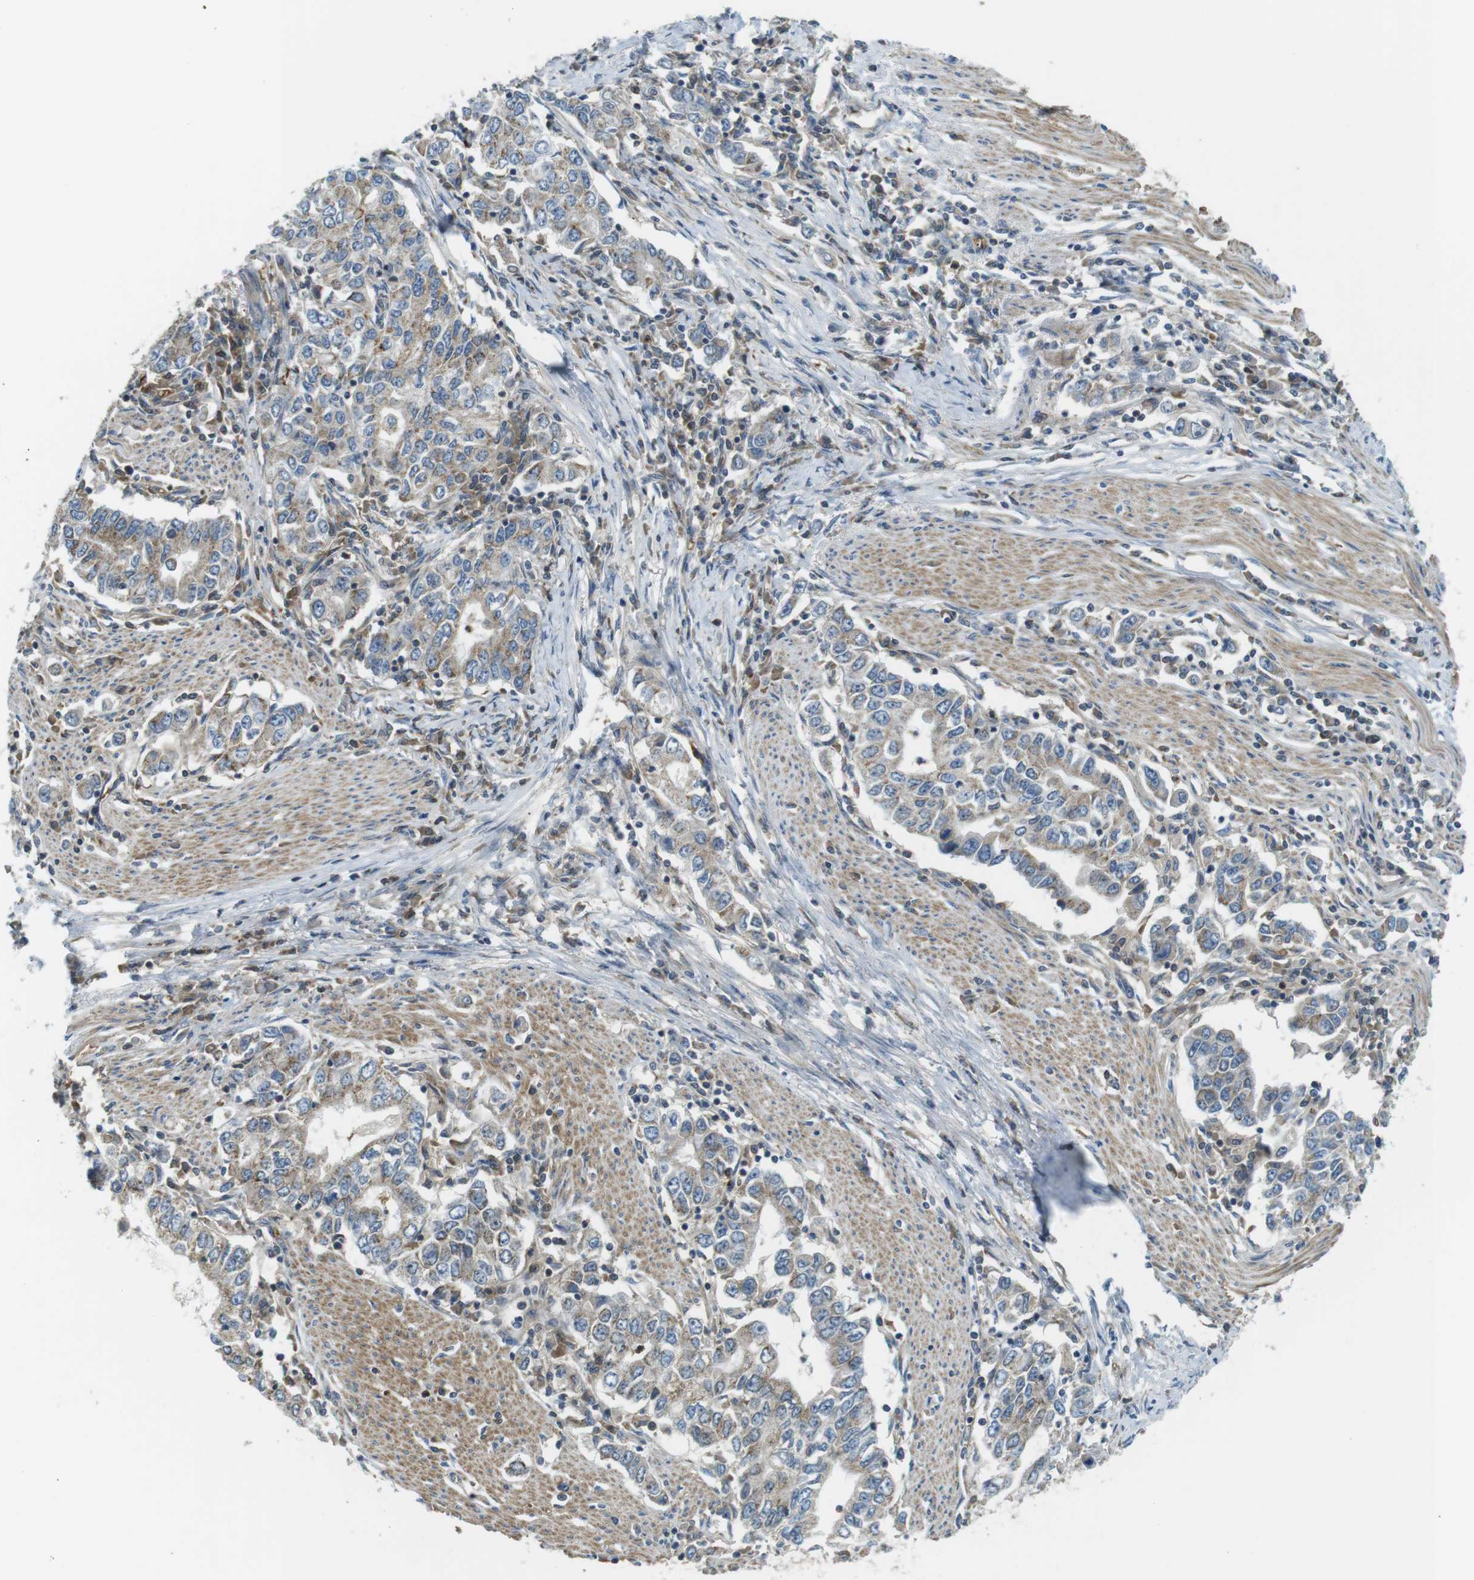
{"staining": {"intensity": "weak", "quantity": ">75%", "location": "cytoplasmic/membranous"}, "tissue": "stomach cancer", "cell_type": "Tumor cells", "image_type": "cancer", "snomed": [{"axis": "morphology", "description": "Adenocarcinoma, NOS"}, {"axis": "topography", "description": "Stomach, lower"}], "caption": "Tumor cells display low levels of weak cytoplasmic/membranous staining in about >75% of cells in stomach adenocarcinoma.", "gene": "LRRC3B", "patient": {"sex": "female", "age": 72}}